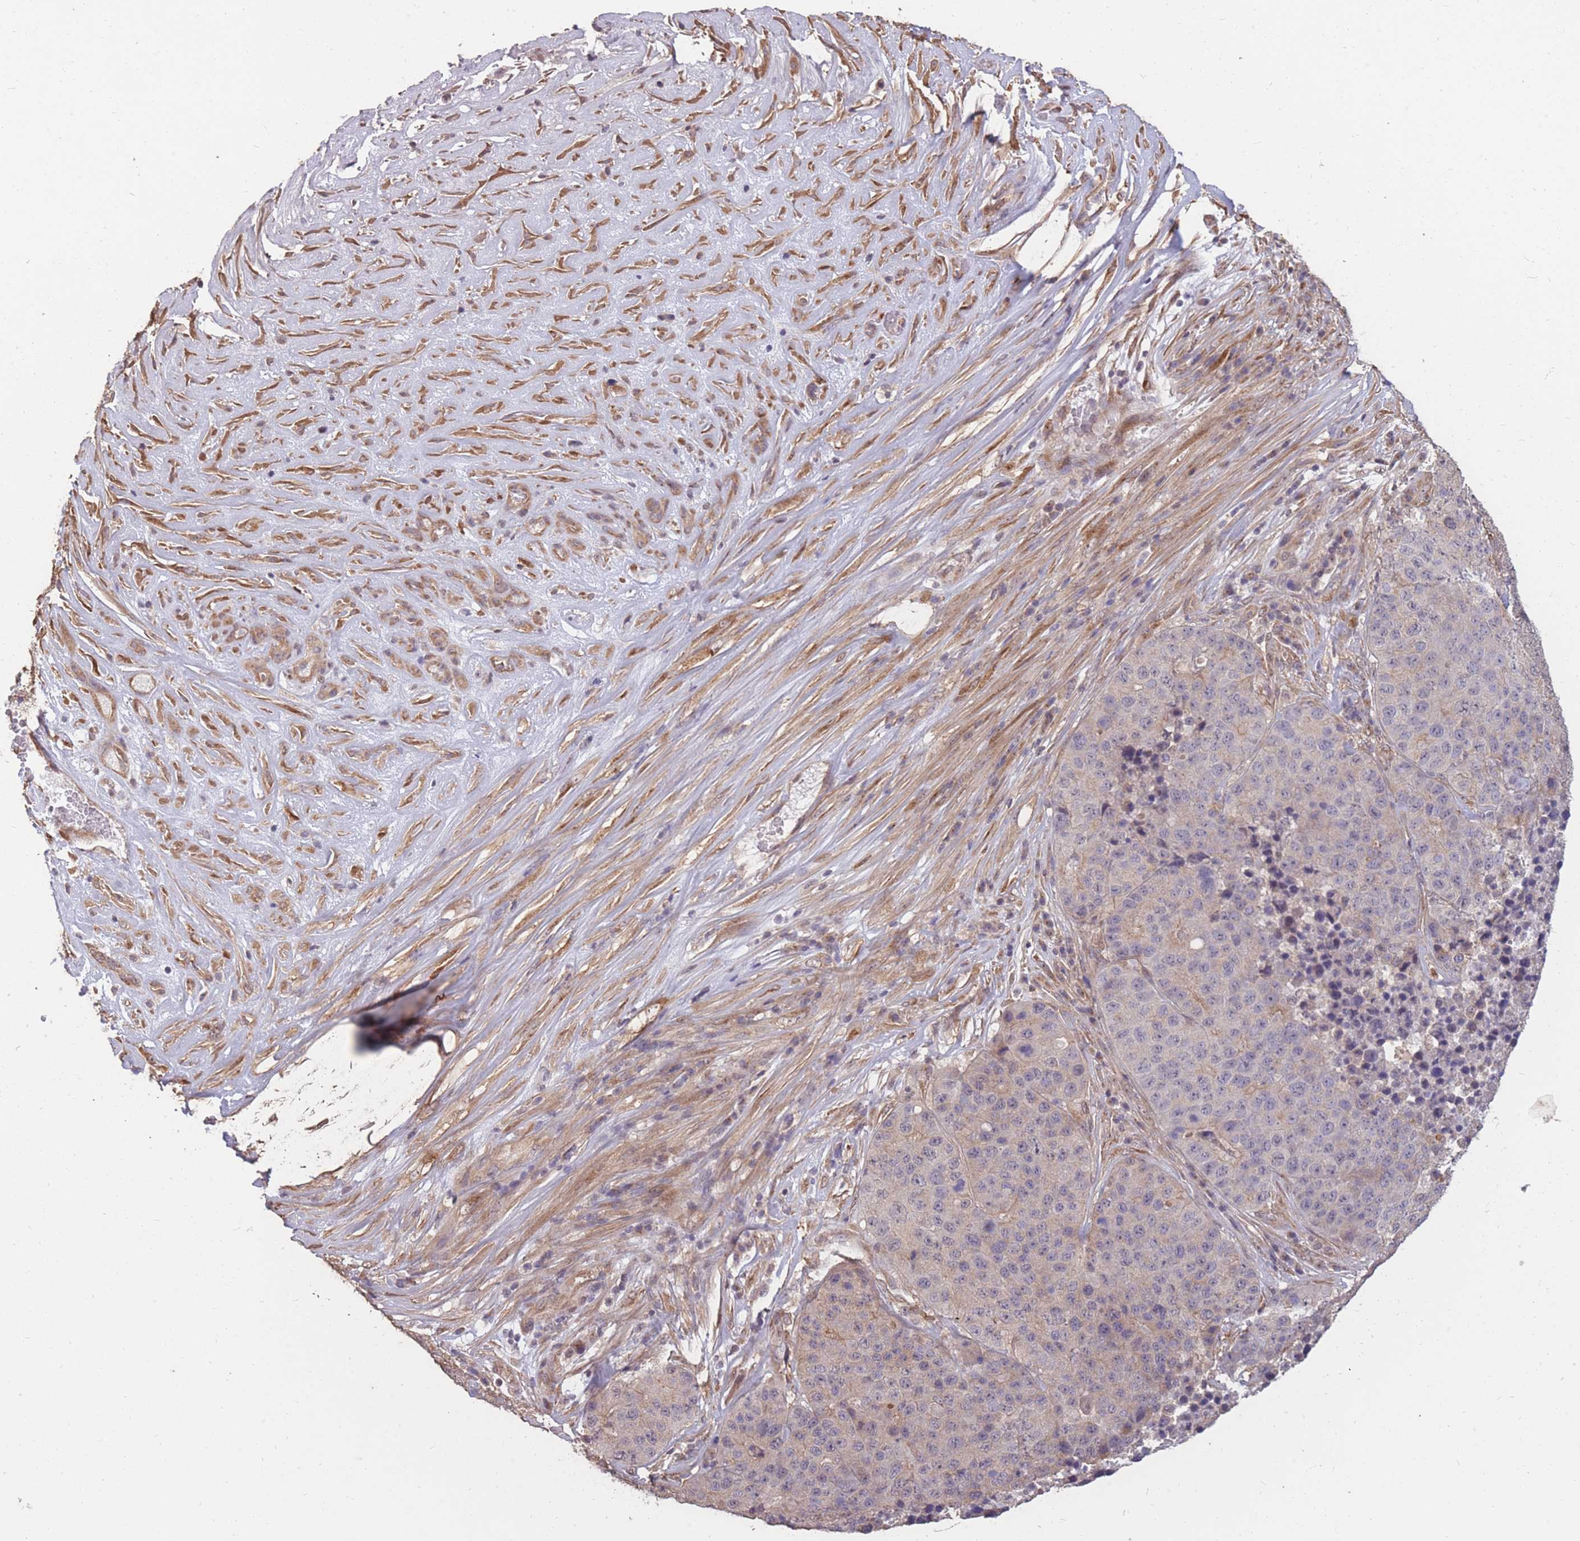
{"staining": {"intensity": "negative", "quantity": "none", "location": "none"}, "tissue": "stomach cancer", "cell_type": "Tumor cells", "image_type": "cancer", "snomed": [{"axis": "morphology", "description": "Adenocarcinoma, NOS"}, {"axis": "topography", "description": "Stomach"}], "caption": "Immunohistochemistry (IHC) of stomach cancer shows no staining in tumor cells.", "gene": "DYNC1LI2", "patient": {"sex": "male", "age": 71}}